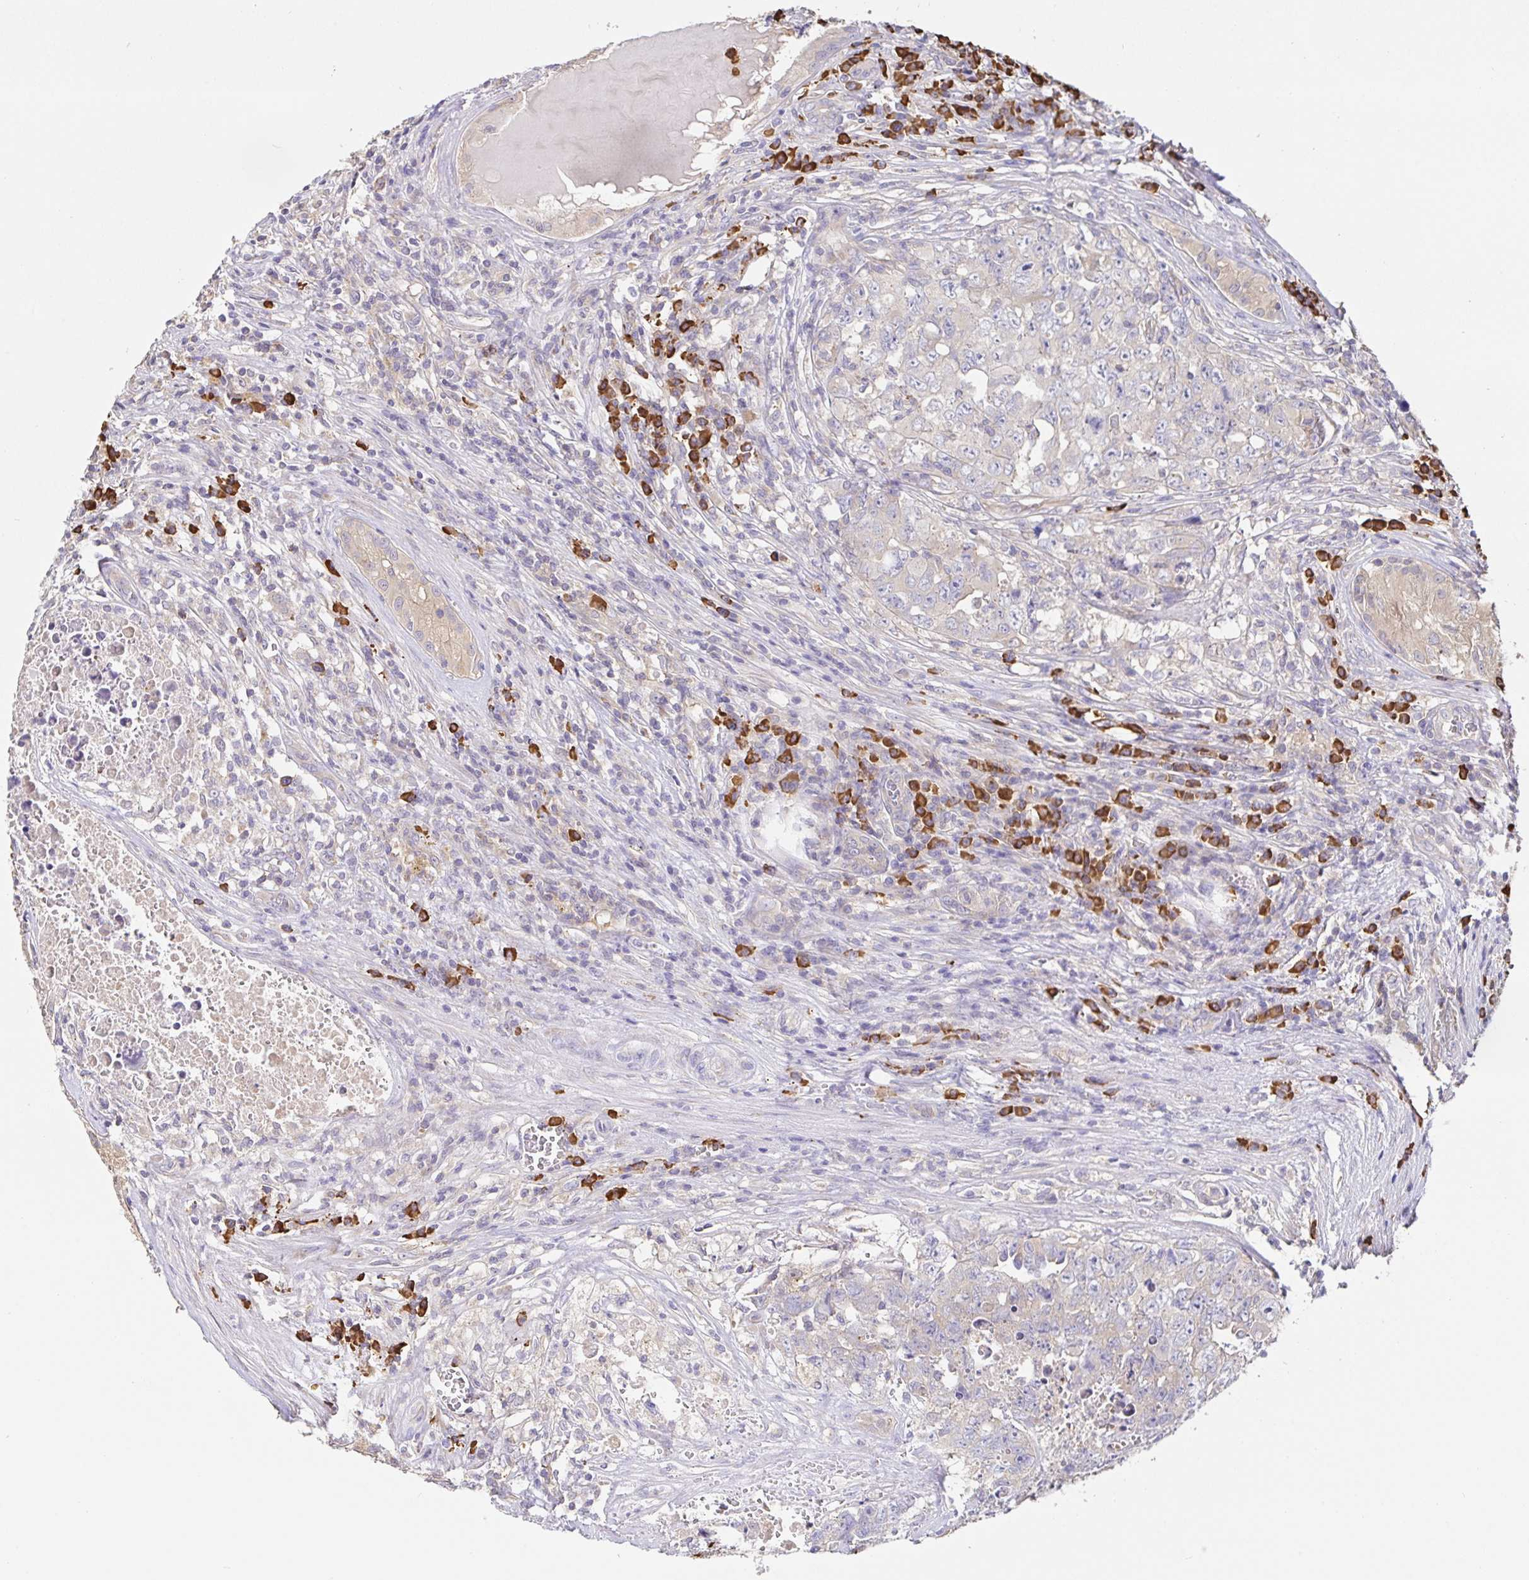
{"staining": {"intensity": "negative", "quantity": "none", "location": "none"}, "tissue": "testis cancer", "cell_type": "Tumor cells", "image_type": "cancer", "snomed": [{"axis": "morphology", "description": "Carcinoma, Embryonal, NOS"}, {"axis": "topography", "description": "Testis"}], "caption": "Immunohistochemistry micrograph of human embryonal carcinoma (testis) stained for a protein (brown), which shows no positivity in tumor cells.", "gene": "HAGH", "patient": {"sex": "male", "age": 24}}